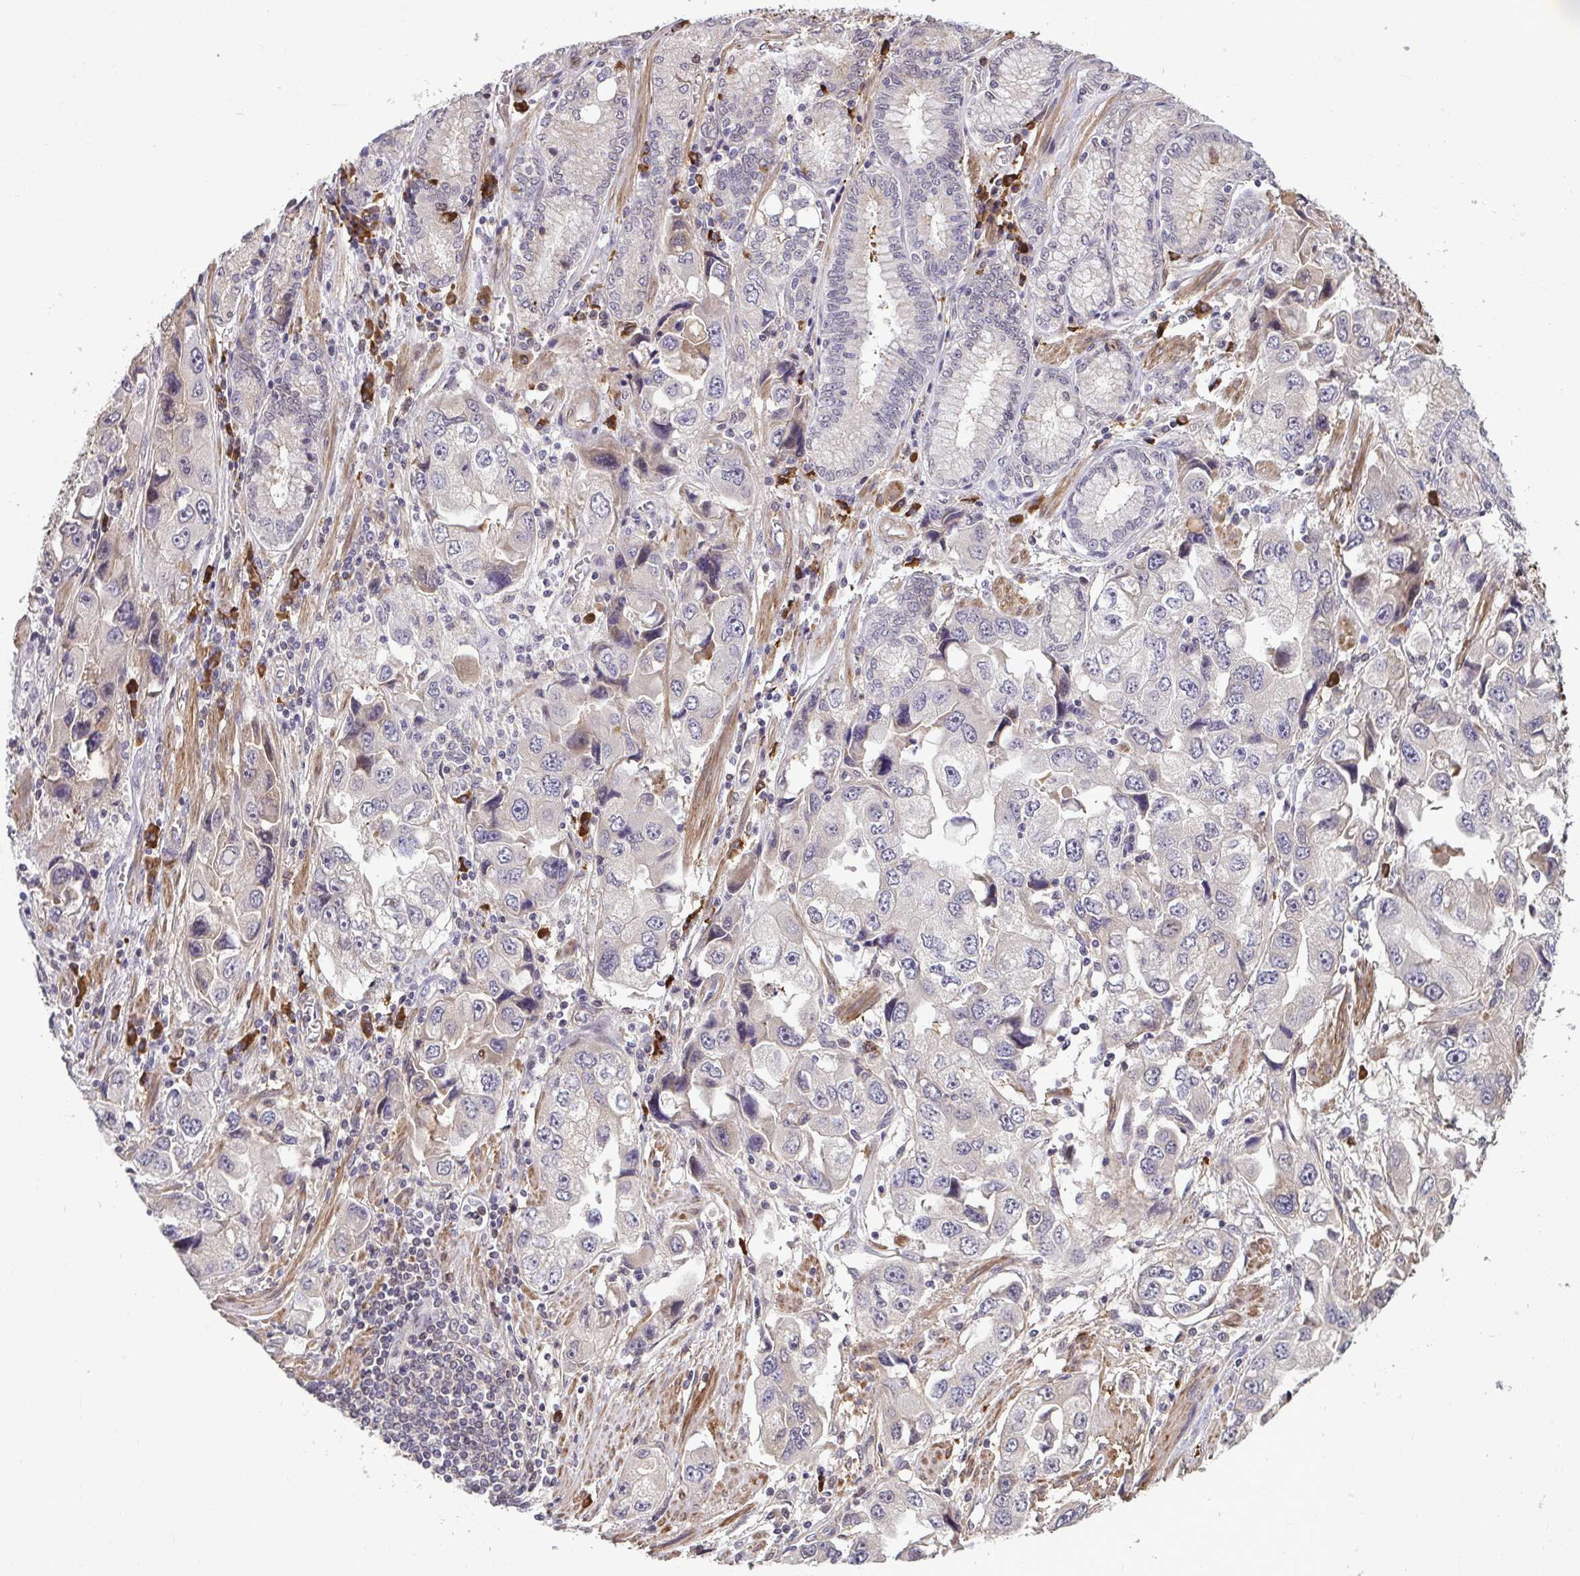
{"staining": {"intensity": "weak", "quantity": "<25%", "location": "cytoplasmic/membranous"}, "tissue": "stomach cancer", "cell_type": "Tumor cells", "image_type": "cancer", "snomed": [{"axis": "morphology", "description": "Adenocarcinoma, NOS"}, {"axis": "topography", "description": "Stomach, lower"}], "caption": "Adenocarcinoma (stomach) stained for a protein using immunohistochemistry (IHC) reveals no staining tumor cells.", "gene": "ZSCAN9", "patient": {"sex": "female", "age": 93}}